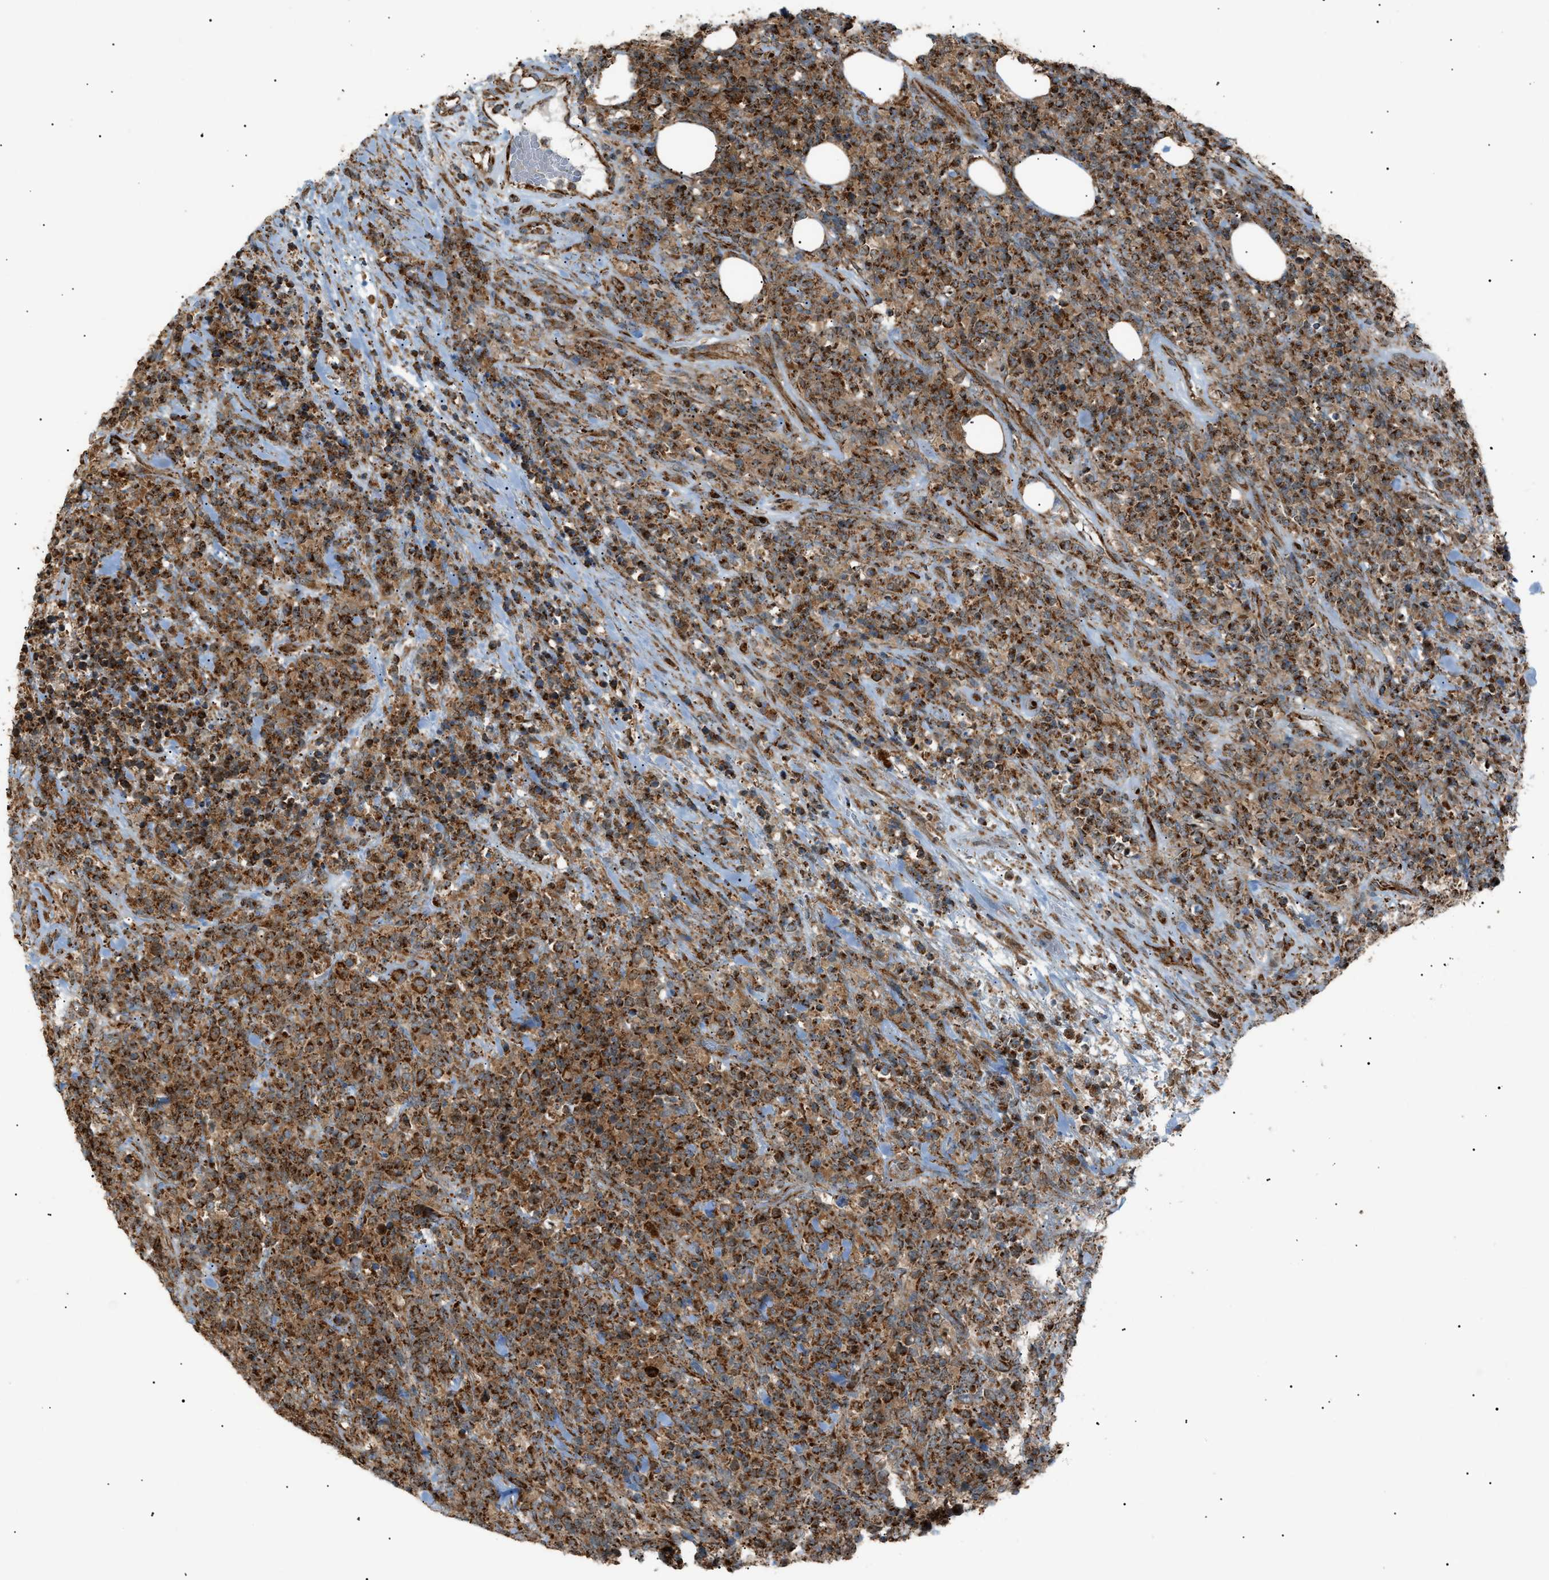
{"staining": {"intensity": "strong", "quantity": ">75%", "location": "cytoplasmic/membranous"}, "tissue": "lymphoma", "cell_type": "Tumor cells", "image_type": "cancer", "snomed": [{"axis": "morphology", "description": "Malignant lymphoma, non-Hodgkin's type, High grade"}, {"axis": "topography", "description": "Soft tissue"}], "caption": "There is high levels of strong cytoplasmic/membranous staining in tumor cells of lymphoma, as demonstrated by immunohistochemical staining (brown color).", "gene": "C1GALT1C1", "patient": {"sex": "male", "age": 18}}